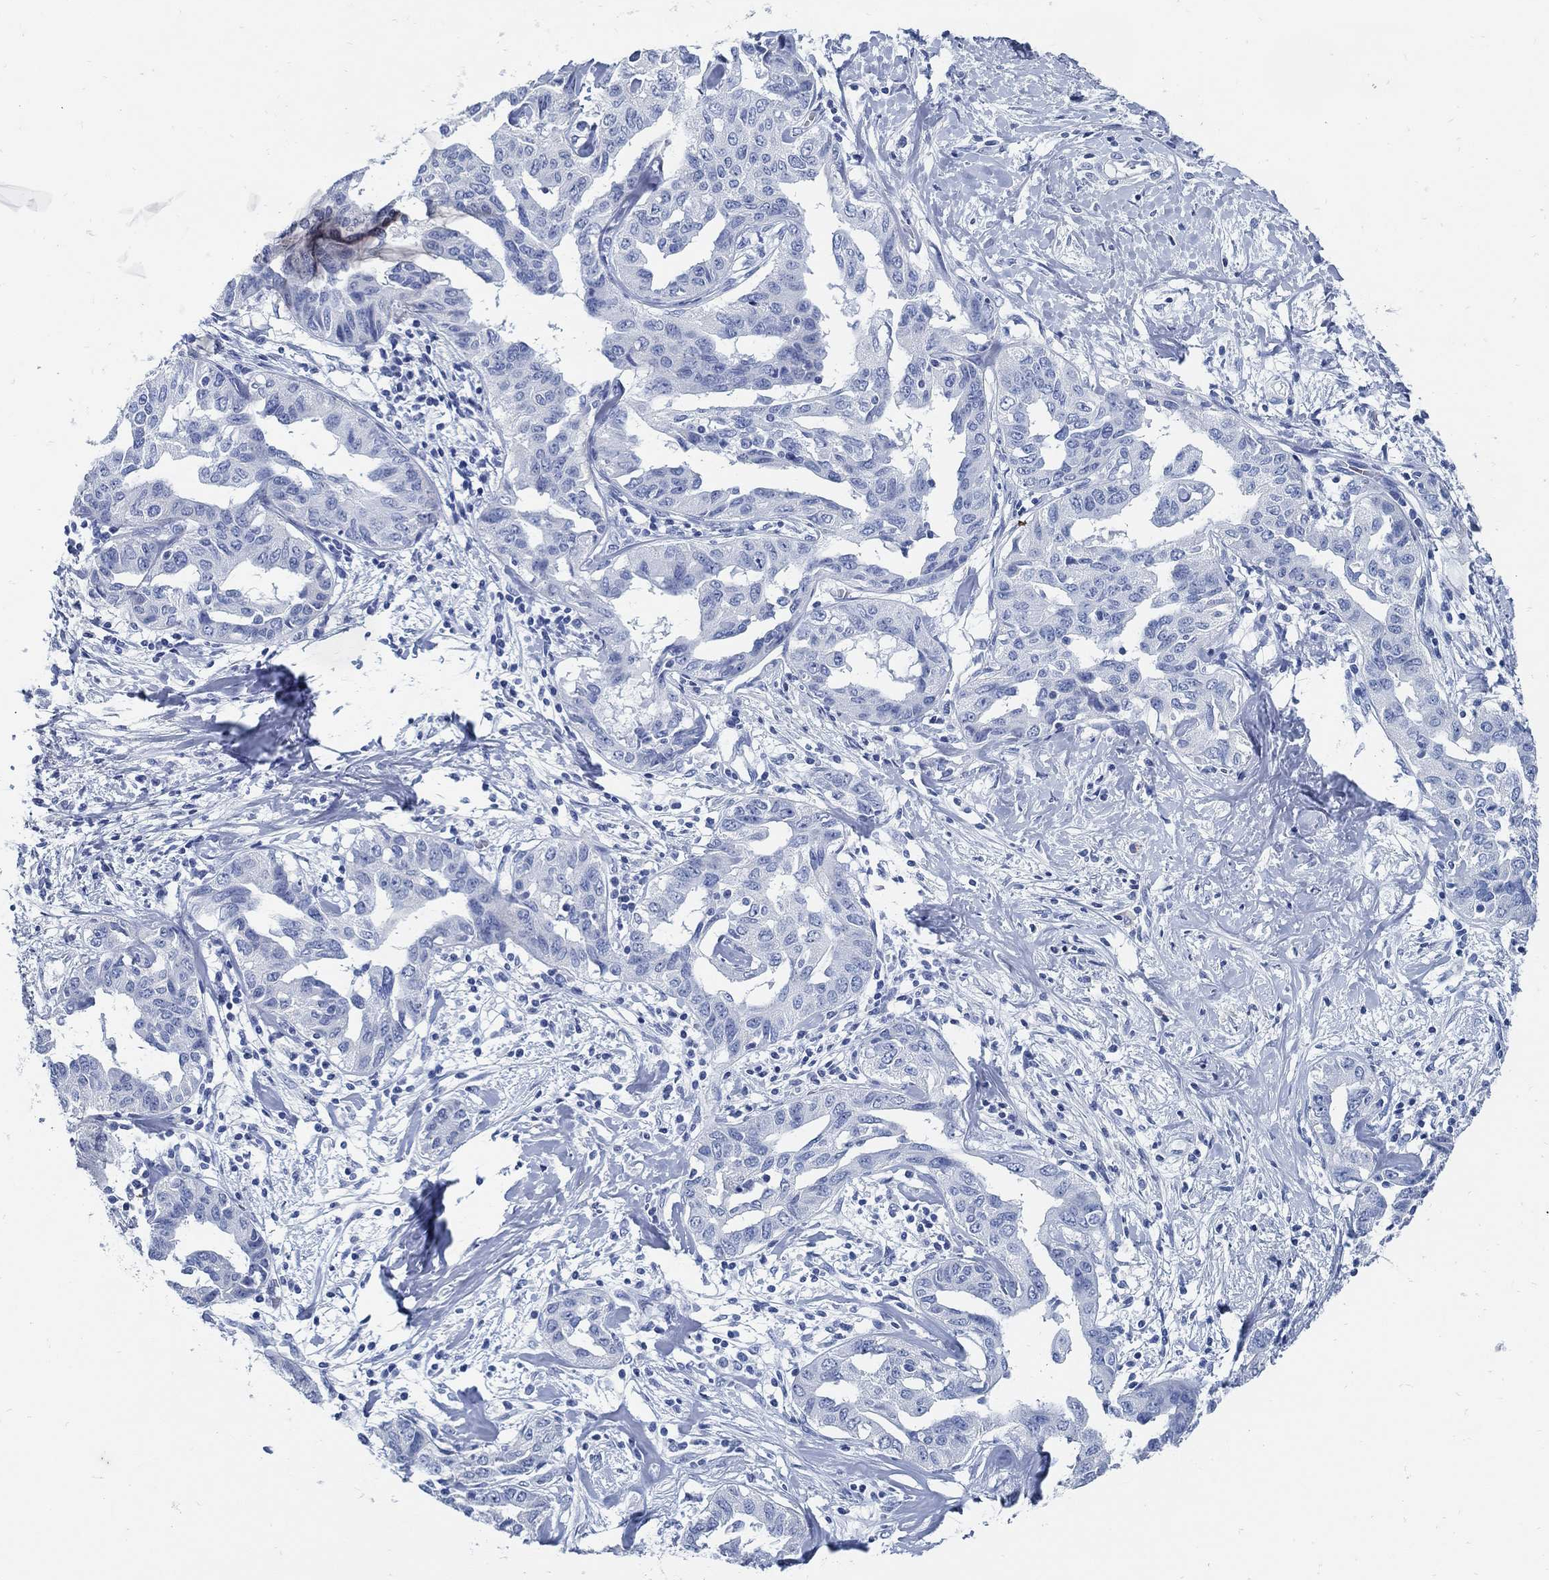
{"staining": {"intensity": "negative", "quantity": "none", "location": "none"}, "tissue": "liver cancer", "cell_type": "Tumor cells", "image_type": "cancer", "snomed": [{"axis": "morphology", "description": "Cholangiocarcinoma"}, {"axis": "topography", "description": "Liver"}], "caption": "A micrograph of cholangiocarcinoma (liver) stained for a protein exhibits no brown staining in tumor cells.", "gene": "SLC45A1", "patient": {"sex": "male", "age": 59}}